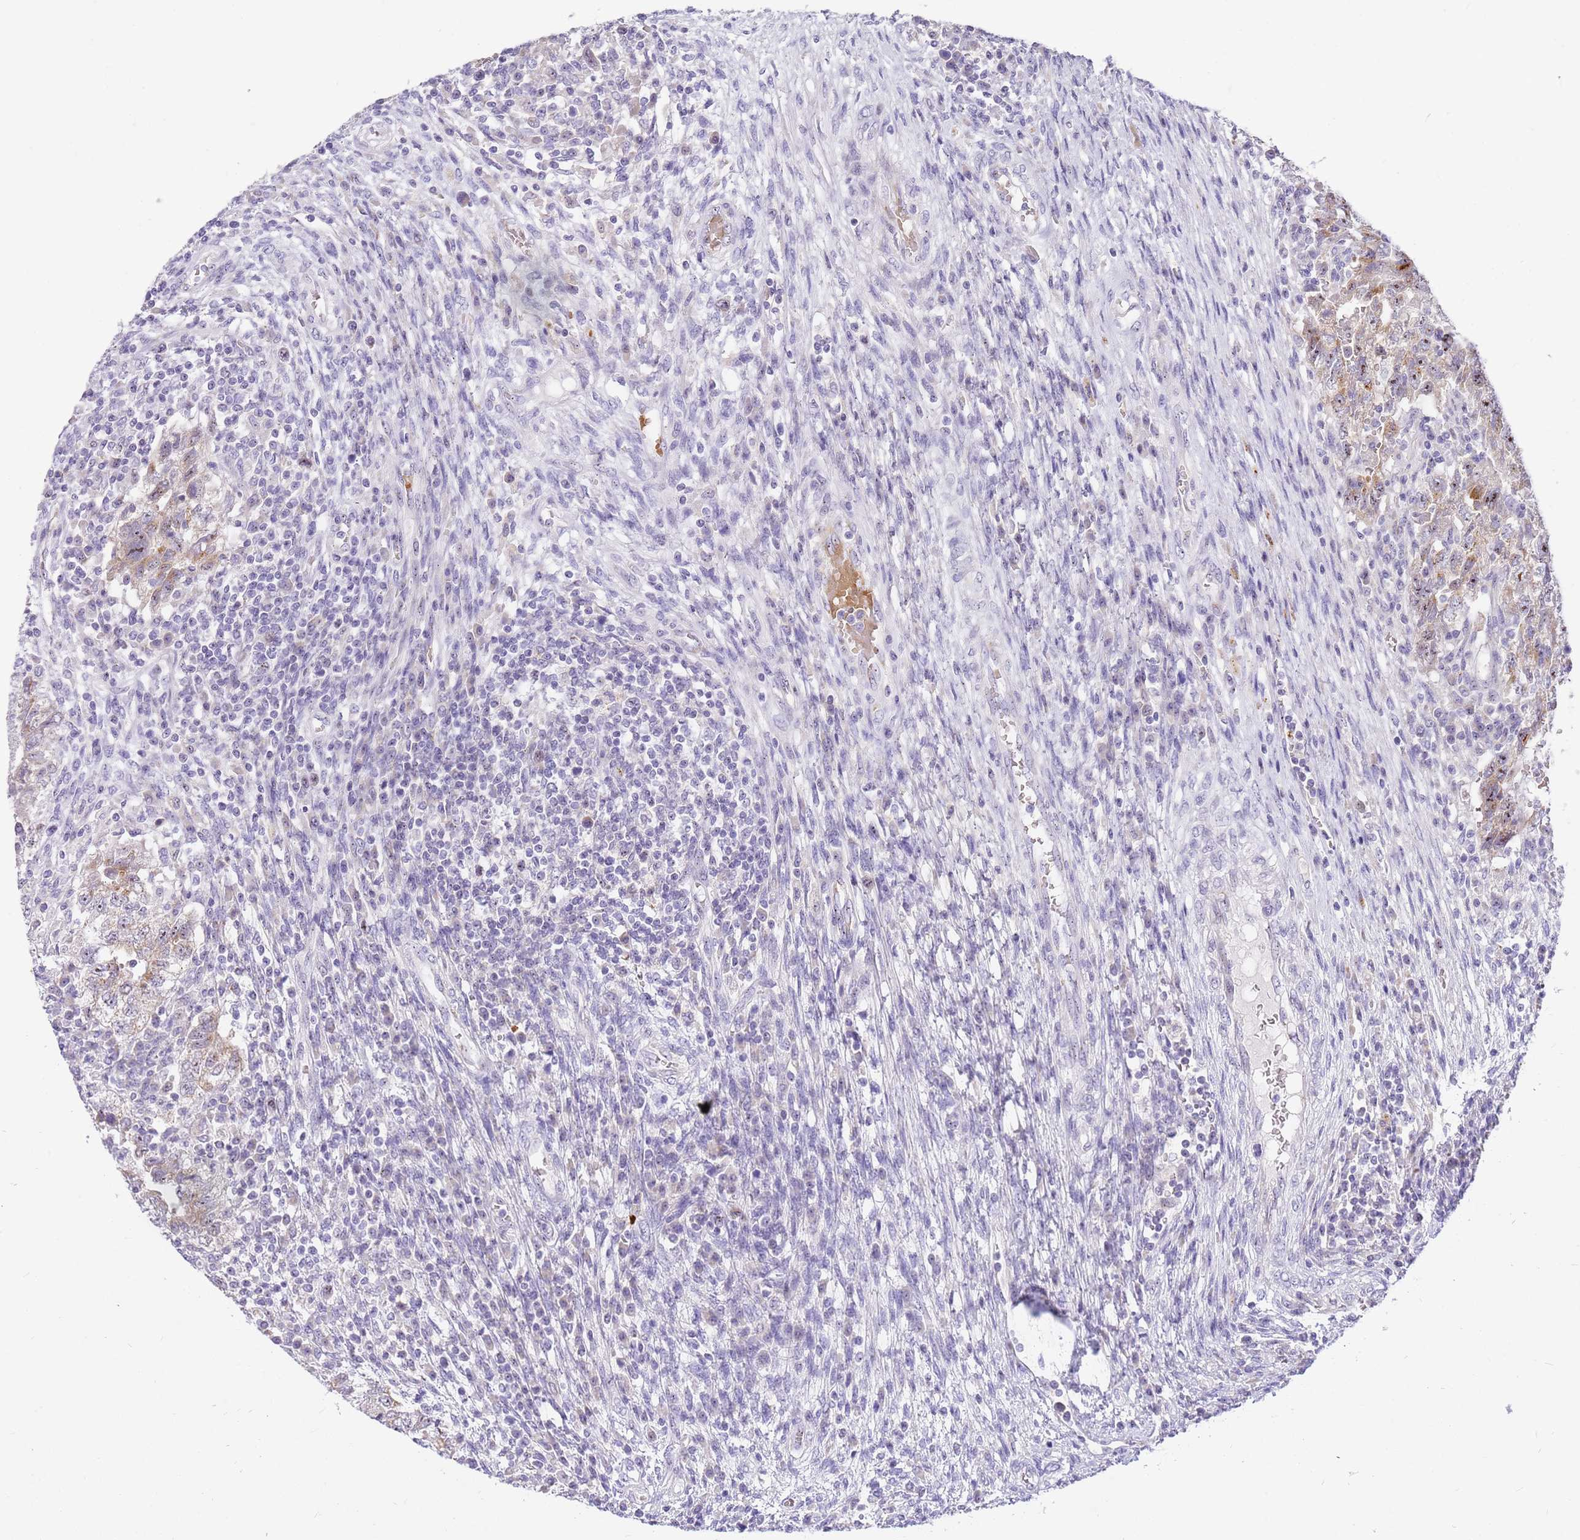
{"staining": {"intensity": "weak", "quantity": ">75%", "location": "cytoplasmic/membranous,nuclear"}, "tissue": "testis cancer", "cell_type": "Tumor cells", "image_type": "cancer", "snomed": [{"axis": "morphology", "description": "Carcinoma, Embryonal, NOS"}, {"axis": "topography", "description": "Testis"}], "caption": "Testis cancer (embryonal carcinoma) stained with a brown dye reveals weak cytoplasmic/membranous and nuclear positive expression in about >75% of tumor cells.", "gene": "DNAJA3", "patient": {"sex": "male", "age": 26}}